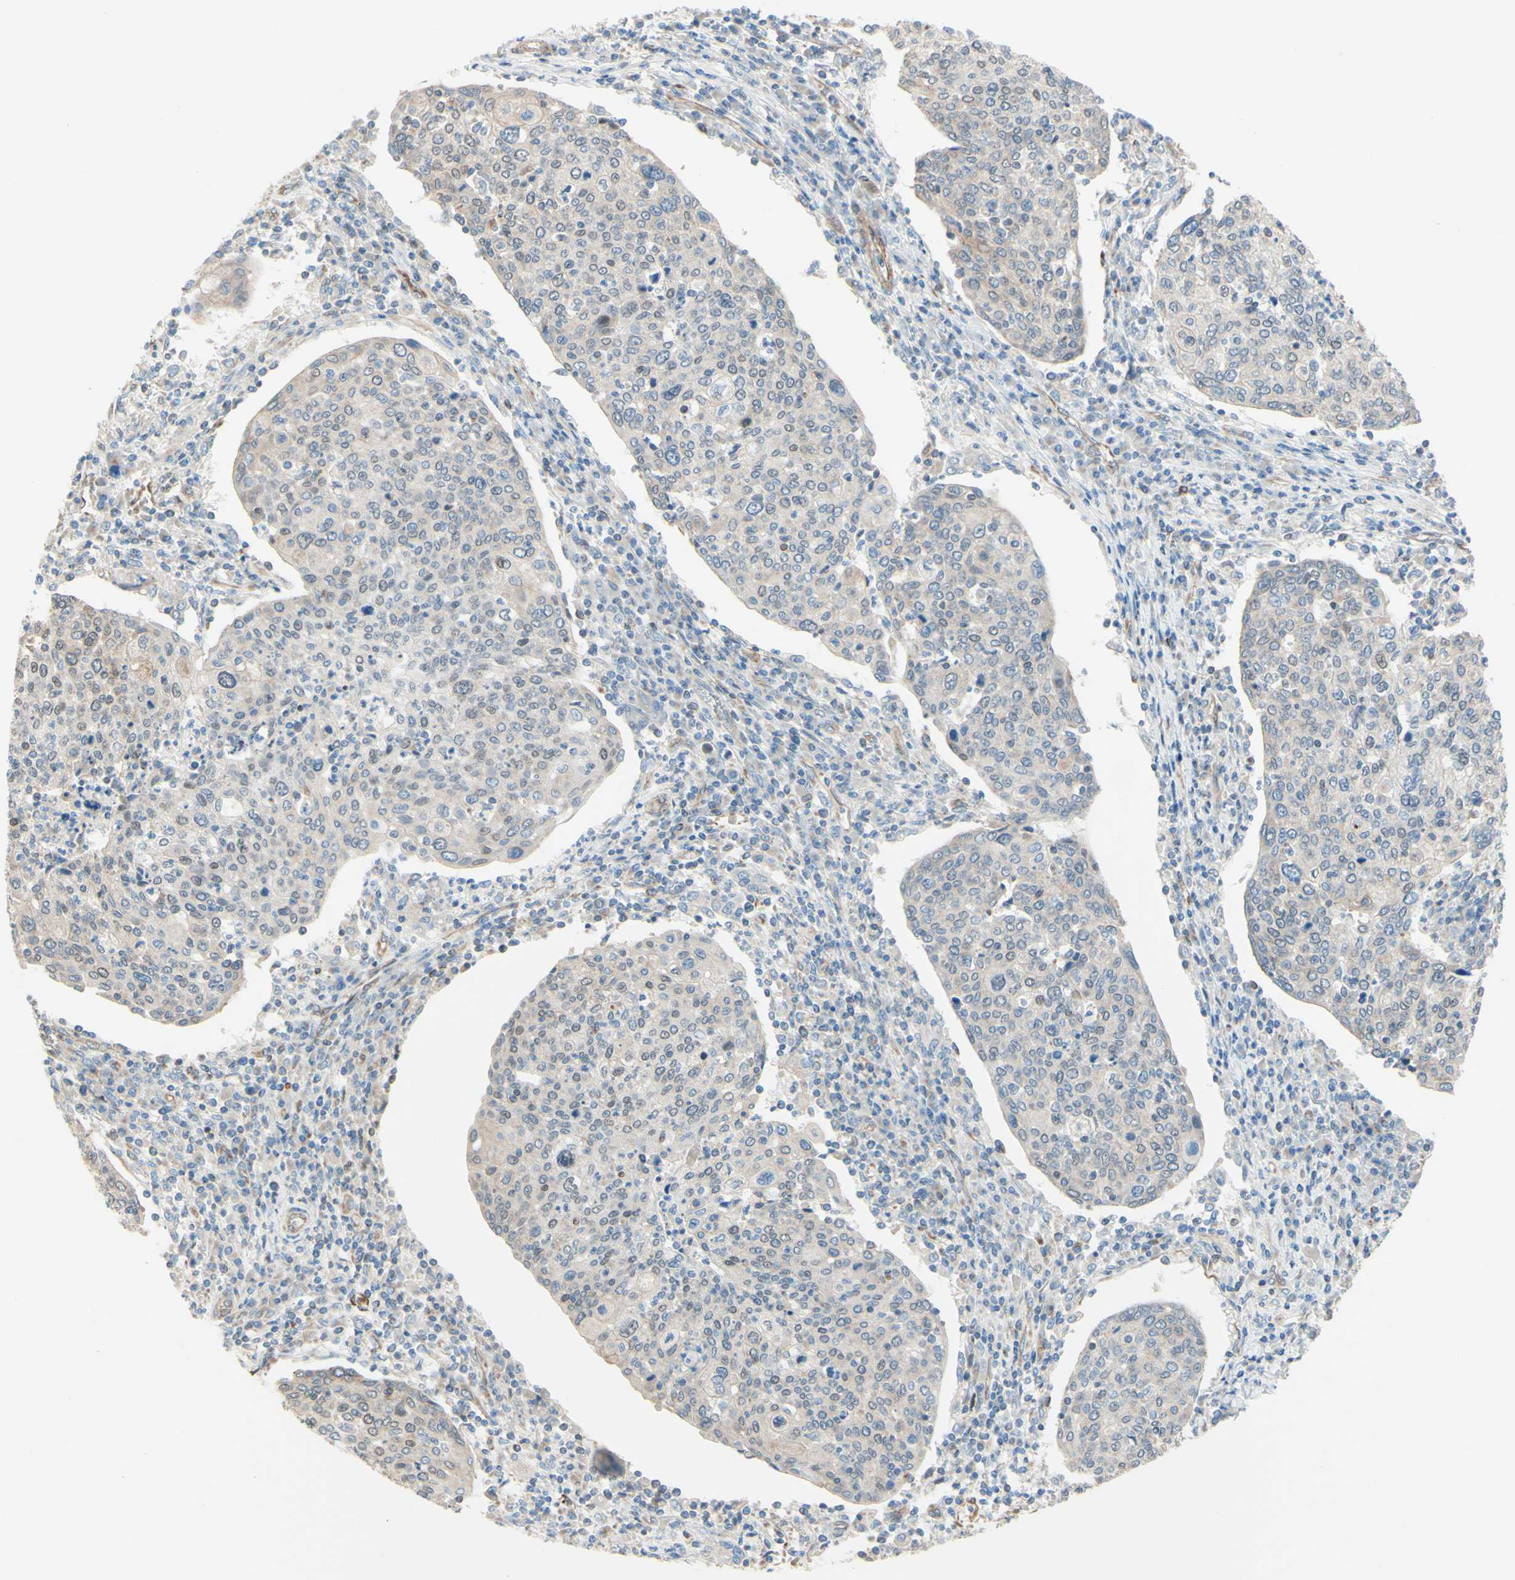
{"staining": {"intensity": "weak", "quantity": ">75%", "location": "cytoplasmic/membranous,nuclear"}, "tissue": "cervical cancer", "cell_type": "Tumor cells", "image_type": "cancer", "snomed": [{"axis": "morphology", "description": "Squamous cell carcinoma, NOS"}, {"axis": "topography", "description": "Cervix"}], "caption": "Weak cytoplasmic/membranous and nuclear protein positivity is identified in about >75% of tumor cells in cervical squamous cell carcinoma.", "gene": "ENDOD1", "patient": {"sex": "female", "age": 40}}